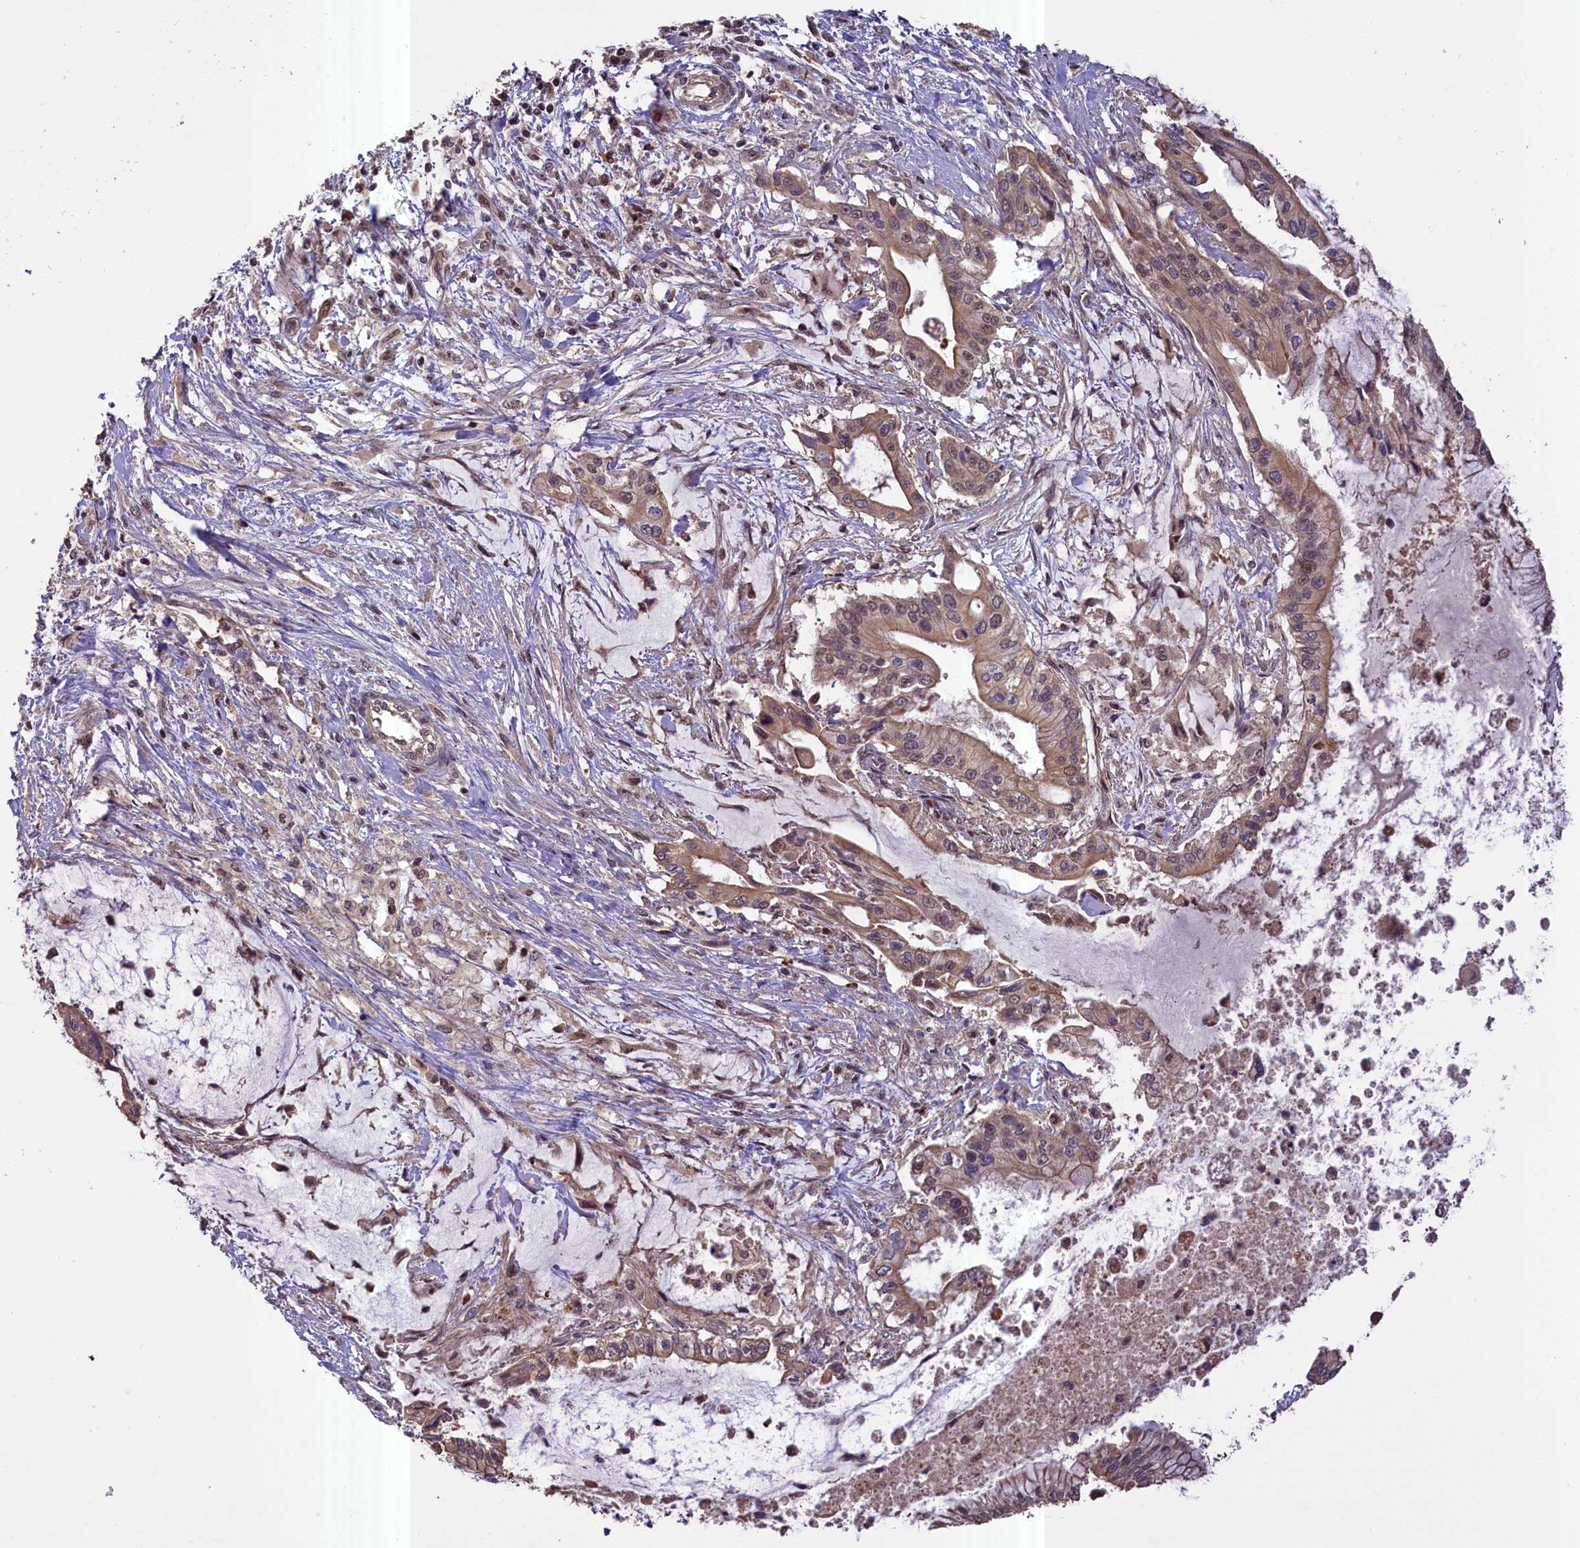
{"staining": {"intensity": "moderate", "quantity": ">75%", "location": "cytoplasmic/membranous,nuclear"}, "tissue": "pancreatic cancer", "cell_type": "Tumor cells", "image_type": "cancer", "snomed": [{"axis": "morphology", "description": "Adenocarcinoma, NOS"}, {"axis": "topography", "description": "Pancreas"}], "caption": "Immunohistochemical staining of human pancreatic cancer (adenocarcinoma) shows medium levels of moderate cytoplasmic/membranous and nuclear protein expression in approximately >75% of tumor cells.", "gene": "FUZ", "patient": {"sex": "male", "age": 46}}